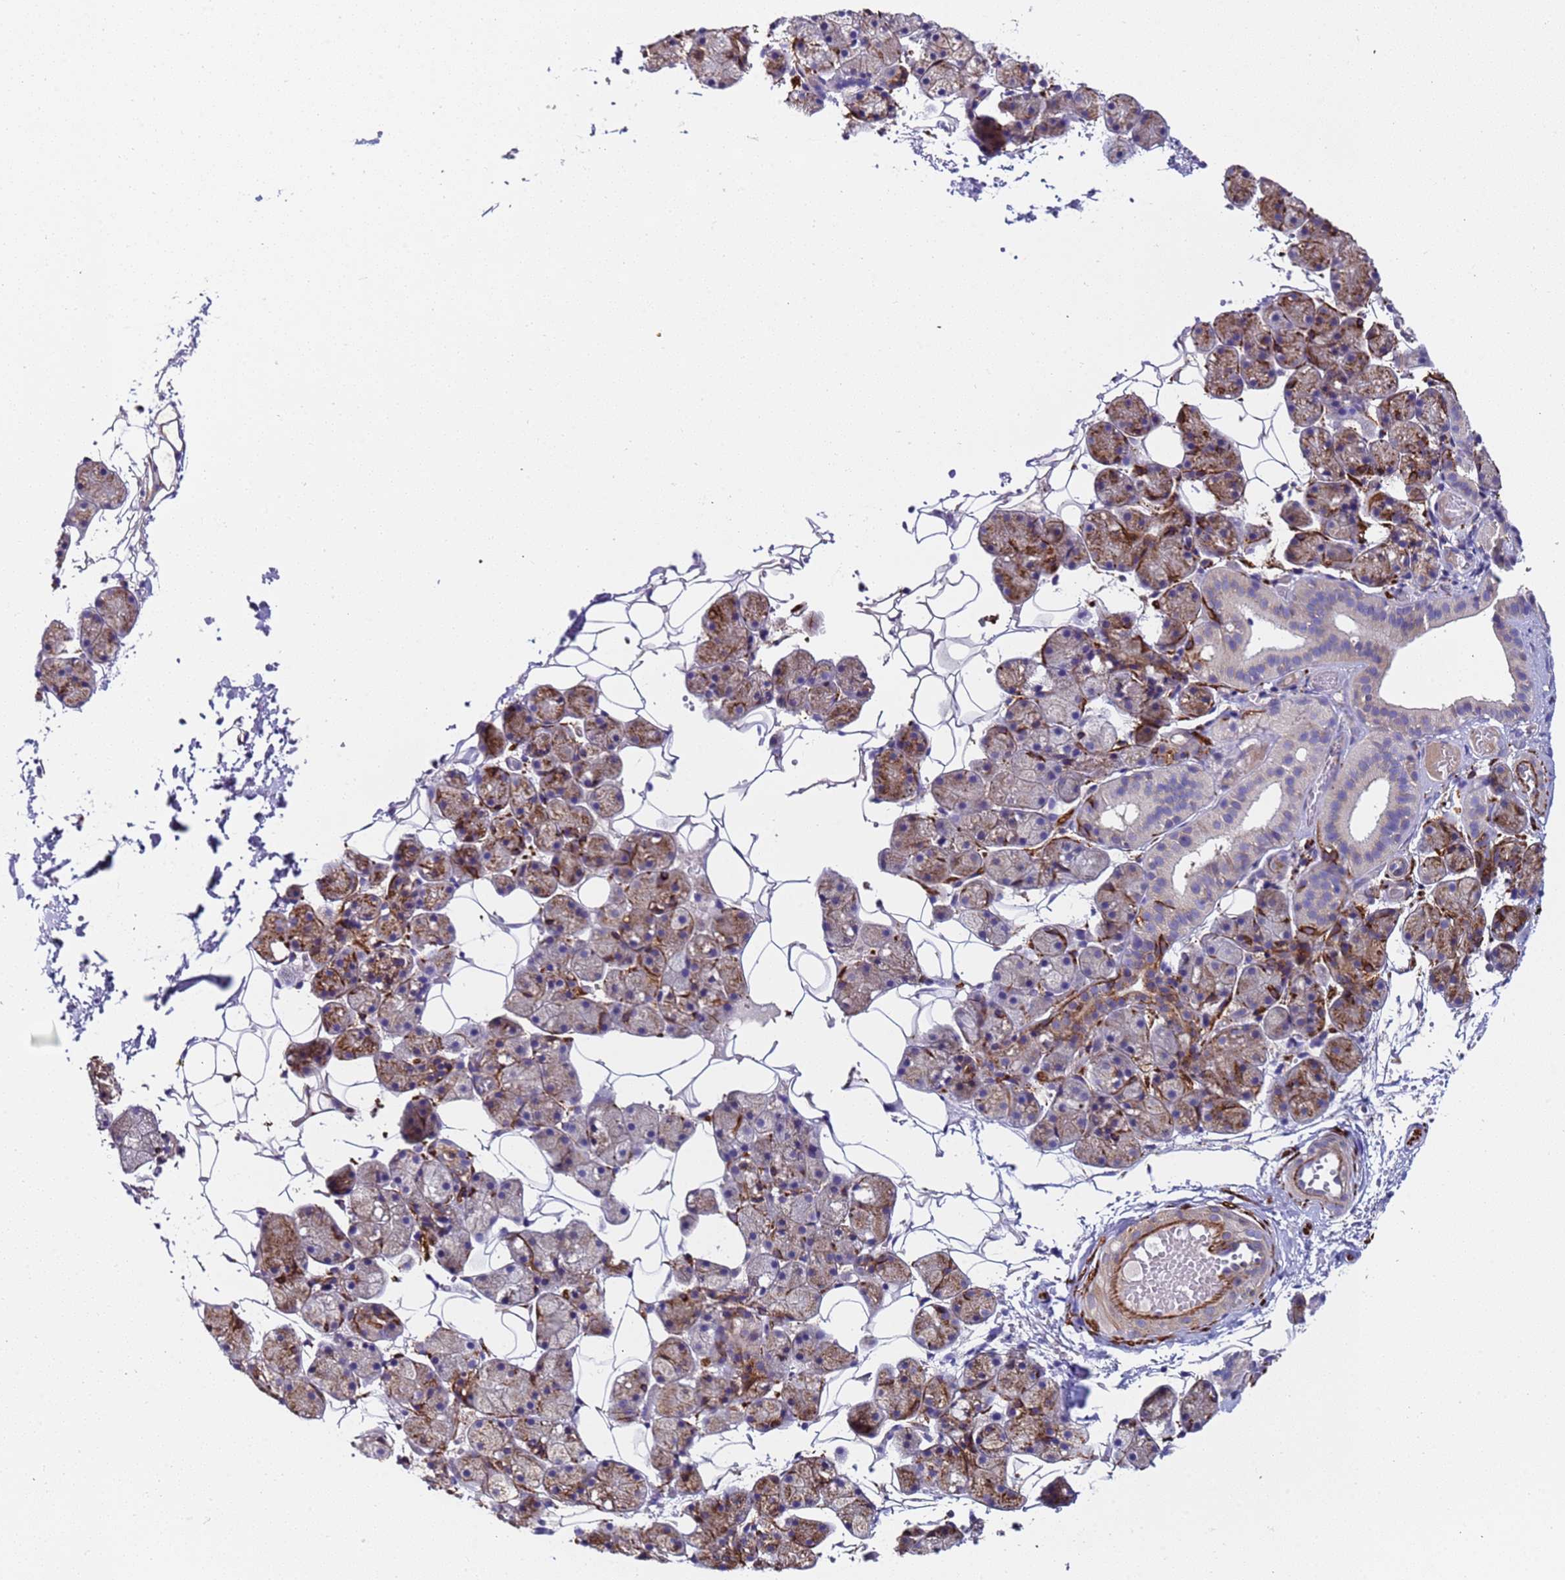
{"staining": {"intensity": "moderate", "quantity": "25%-75%", "location": "cytoplasmic/membranous"}, "tissue": "salivary gland", "cell_type": "Glandular cells", "image_type": "normal", "snomed": [{"axis": "morphology", "description": "Normal tissue, NOS"}, {"axis": "topography", "description": "Salivary gland"}], "caption": "An immunohistochemistry (IHC) micrograph of unremarkable tissue is shown. Protein staining in brown highlights moderate cytoplasmic/membranous positivity in salivary gland within glandular cells. (IHC, brightfield microscopy, high magnification).", "gene": "PAQR7", "patient": {"sex": "female", "age": 33}}